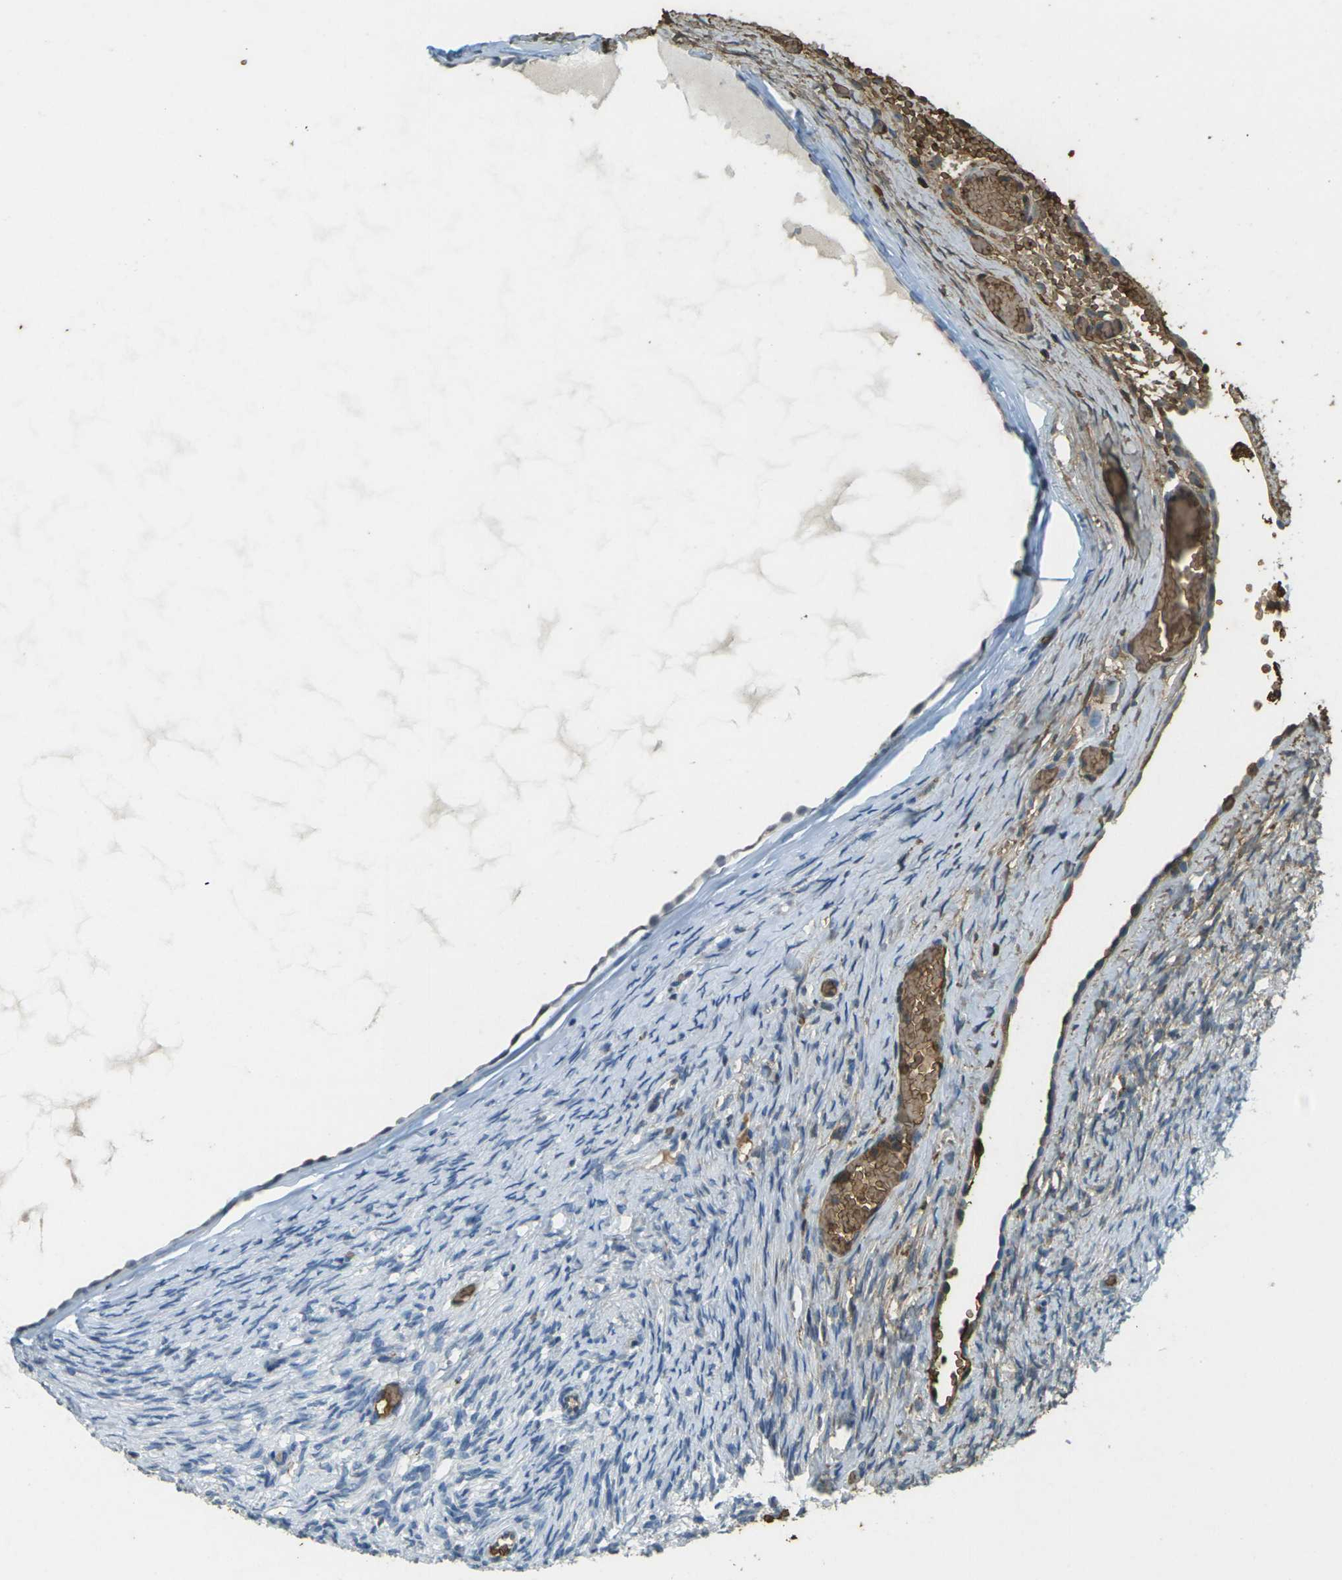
{"staining": {"intensity": "negative", "quantity": "none", "location": "none"}, "tissue": "ovary", "cell_type": "Follicle cells", "image_type": "normal", "snomed": [{"axis": "morphology", "description": "Normal tissue, NOS"}, {"axis": "topography", "description": "Ovary"}], "caption": "This is an IHC photomicrograph of benign human ovary. There is no staining in follicle cells.", "gene": "HBB", "patient": {"sex": "female", "age": 33}}